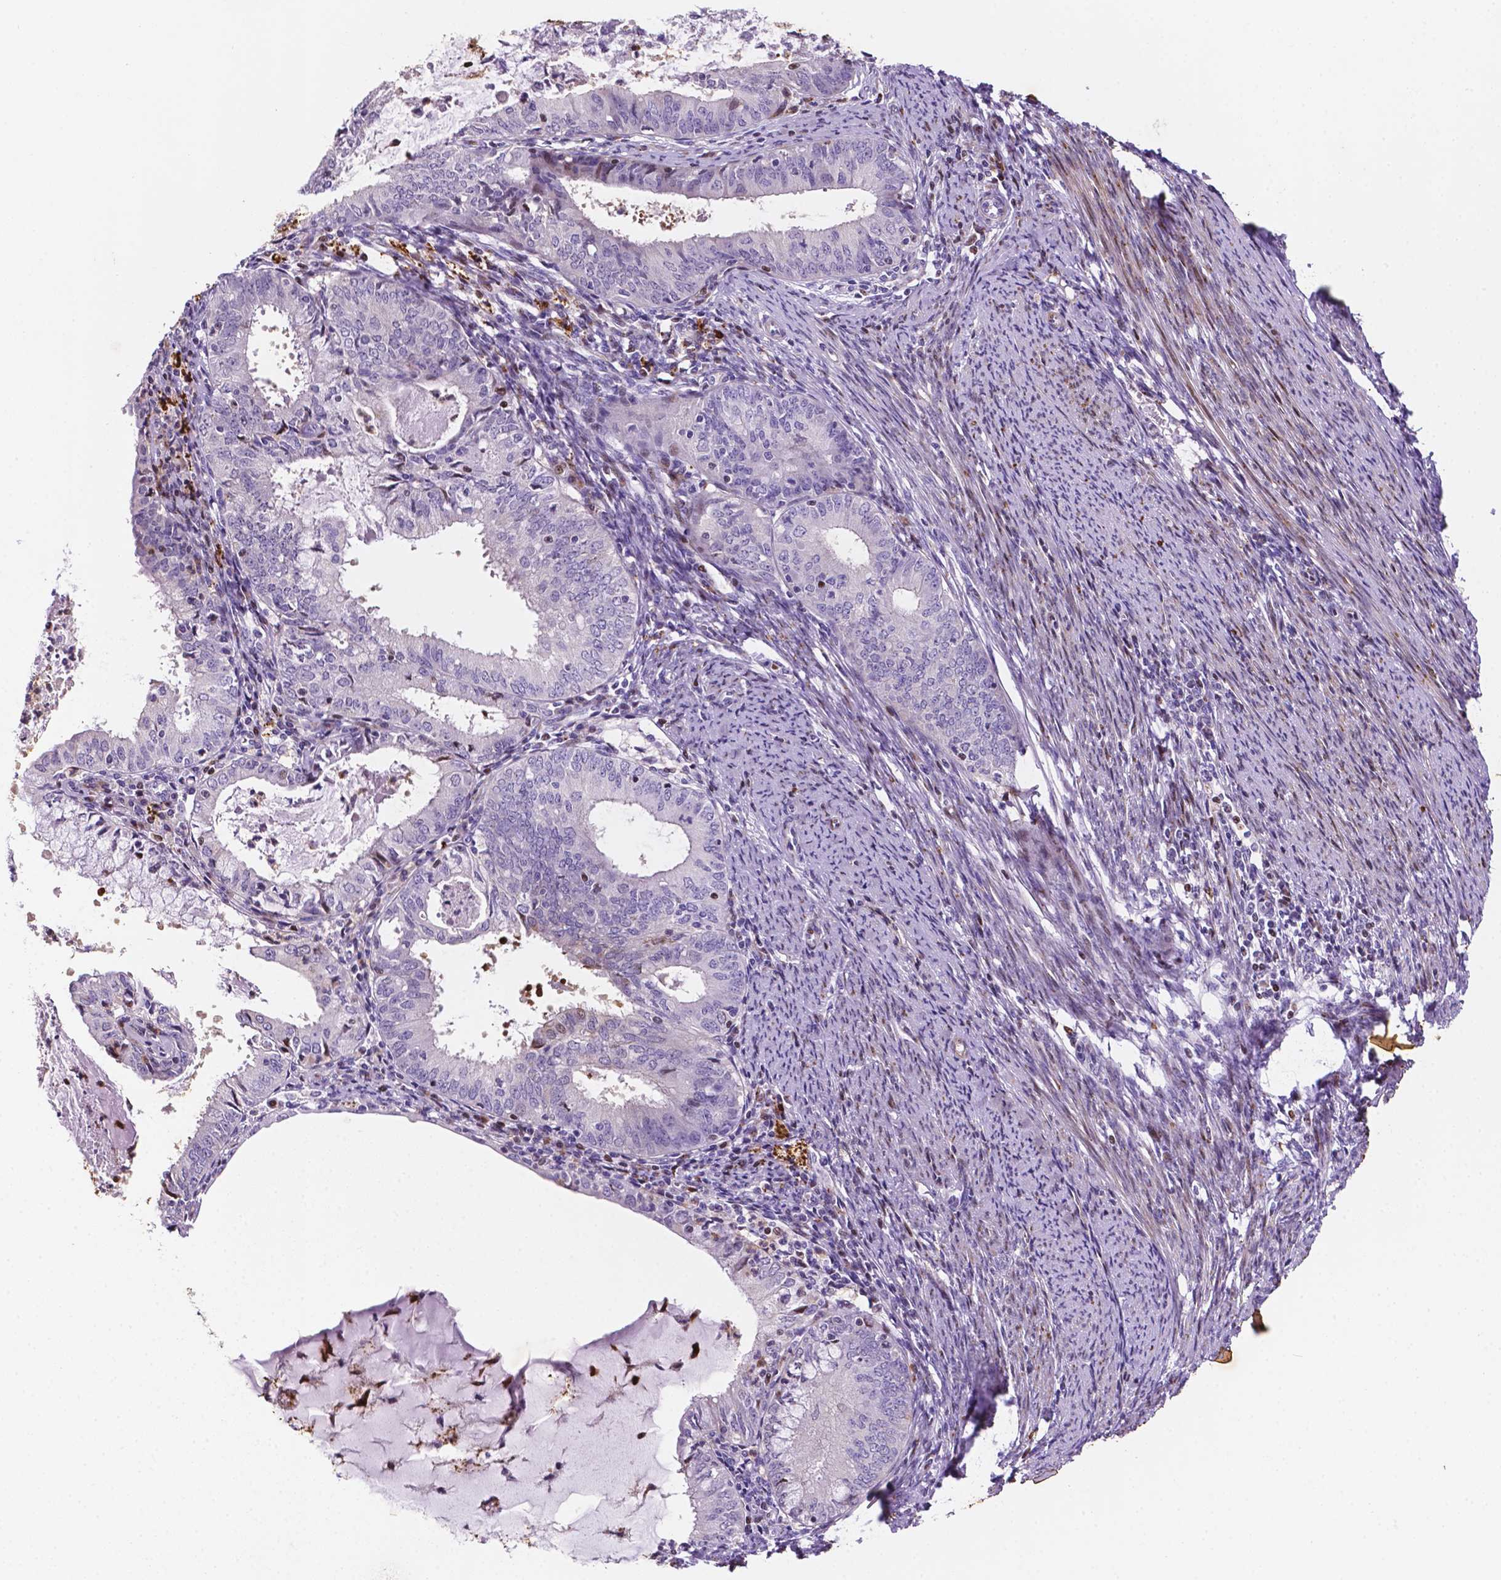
{"staining": {"intensity": "moderate", "quantity": "<25%", "location": "nuclear"}, "tissue": "endometrial cancer", "cell_type": "Tumor cells", "image_type": "cancer", "snomed": [{"axis": "morphology", "description": "Adenocarcinoma, NOS"}, {"axis": "topography", "description": "Endometrium"}], "caption": "Tumor cells exhibit low levels of moderate nuclear expression in about <25% of cells in human endometrial adenocarcinoma.", "gene": "TM4SF20", "patient": {"sex": "female", "age": 57}}